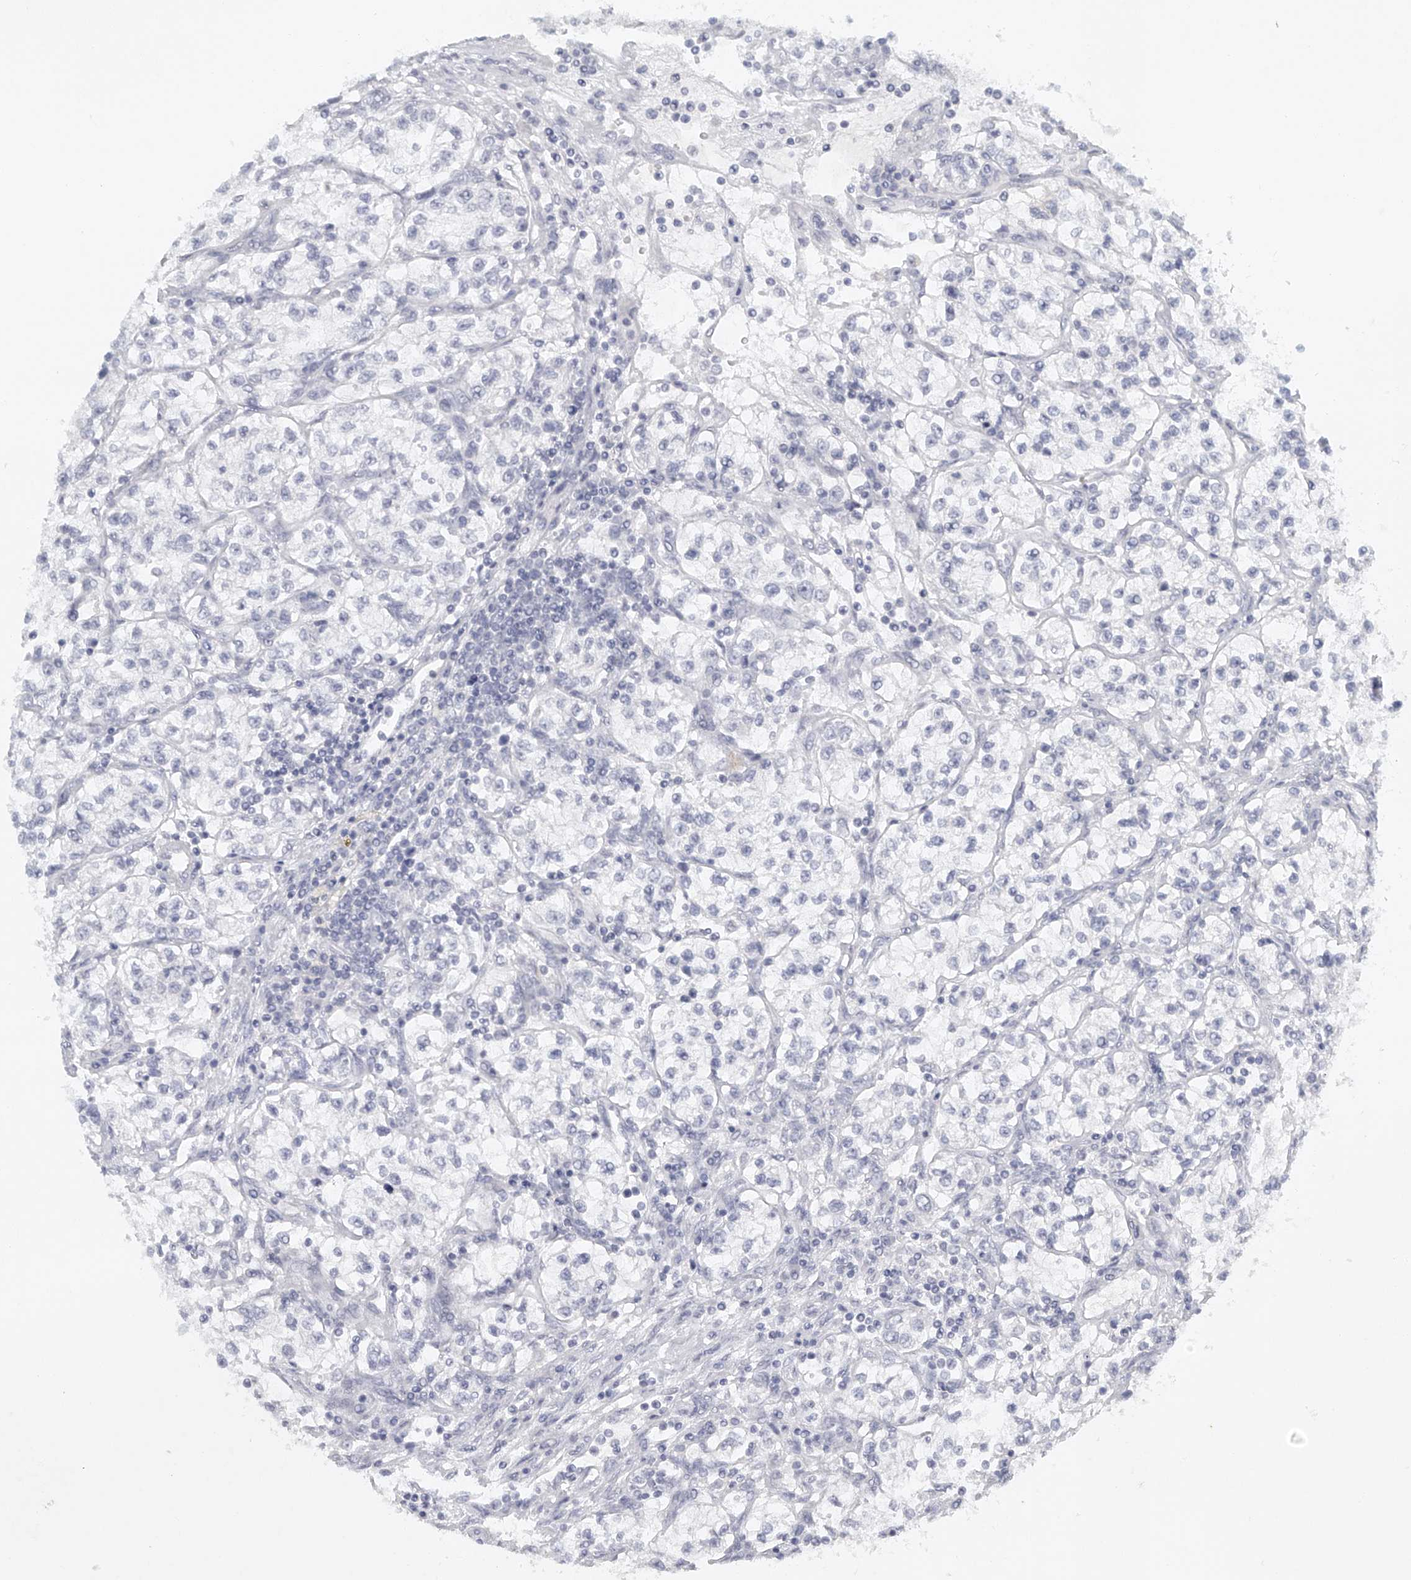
{"staining": {"intensity": "negative", "quantity": "none", "location": "none"}, "tissue": "renal cancer", "cell_type": "Tumor cells", "image_type": "cancer", "snomed": [{"axis": "morphology", "description": "Adenocarcinoma, NOS"}, {"axis": "topography", "description": "Kidney"}], "caption": "Histopathology image shows no protein positivity in tumor cells of renal cancer (adenocarcinoma) tissue. (Immunohistochemistry (ihc), brightfield microscopy, high magnification).", "gene": "FAT2", "patient": {"sex": "female", "age": 57}}